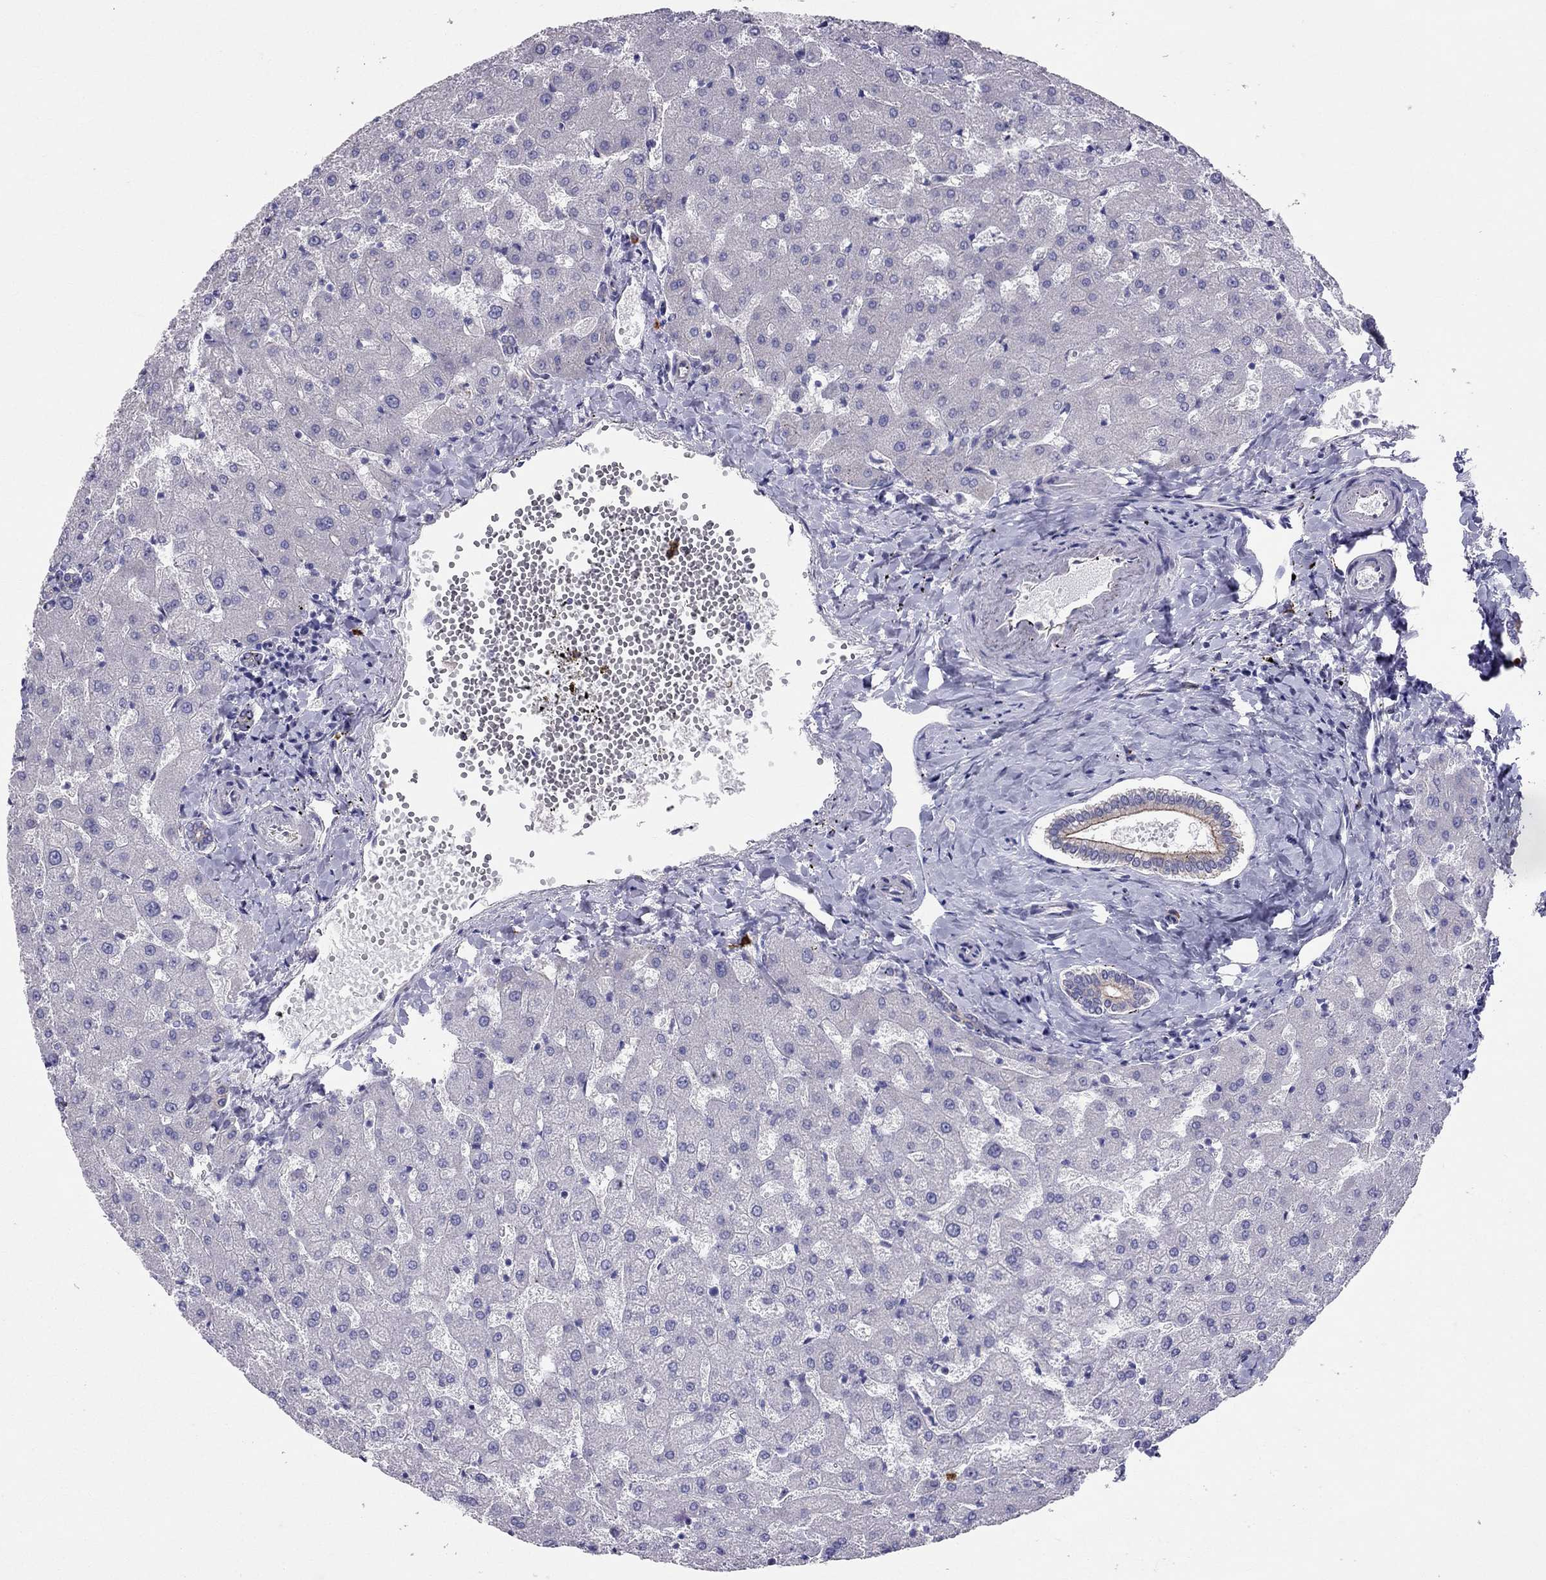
{"staining": {"intensity": "negative", "quantity": "none", "location": "none"}, "tissue": "liver", "cell_type": "Cholangiocytes", "image_type": "normal", "snomed": [{"axis": "morphology", "description": "Normal tissue, NOS"}, {"axis": "topography", "description": "Liver"}], "caption": "DAB (3,3'-diaminobenzidine) immunohistochemical staining of benign human liver exhibits no significant staining in cholangiocytes.", "gene": "ENOX1", "patient": {"sex": "female", "age": 50}}